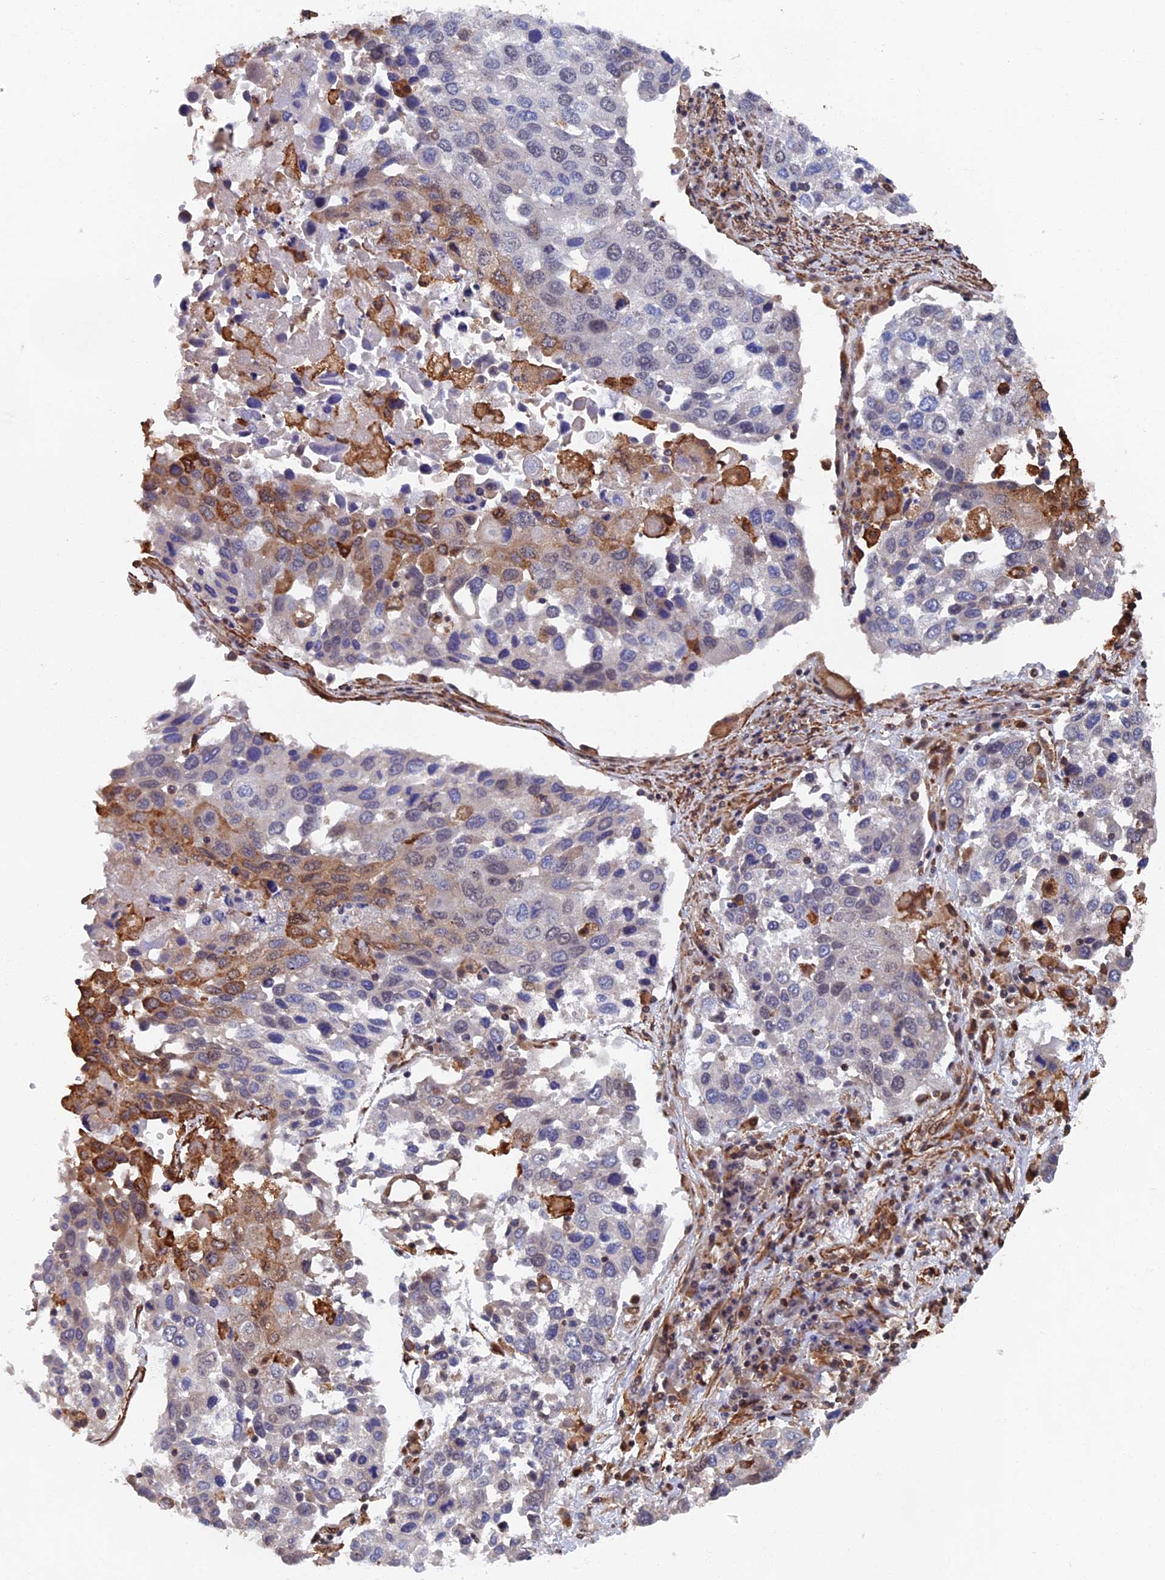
{"staining": {"intensity": "weak", "quantity": "<25%", "location": "cytoplasmic/membranous"}, "tissue": "lung cancer", "cell_type": "Tumor cells", "image_type": "cancer", "snomed": [{"axis": "morphology", "description": "Squamous cell carcinoma, NOS"}, {"axis": "topography", "description": "Lung"}], "caption": "The image reveals no staining of tumor cells in squamous cell carcinoma (lung).", "gene": "CTDP1", "patient": {"sex": "male", "age": 65}}